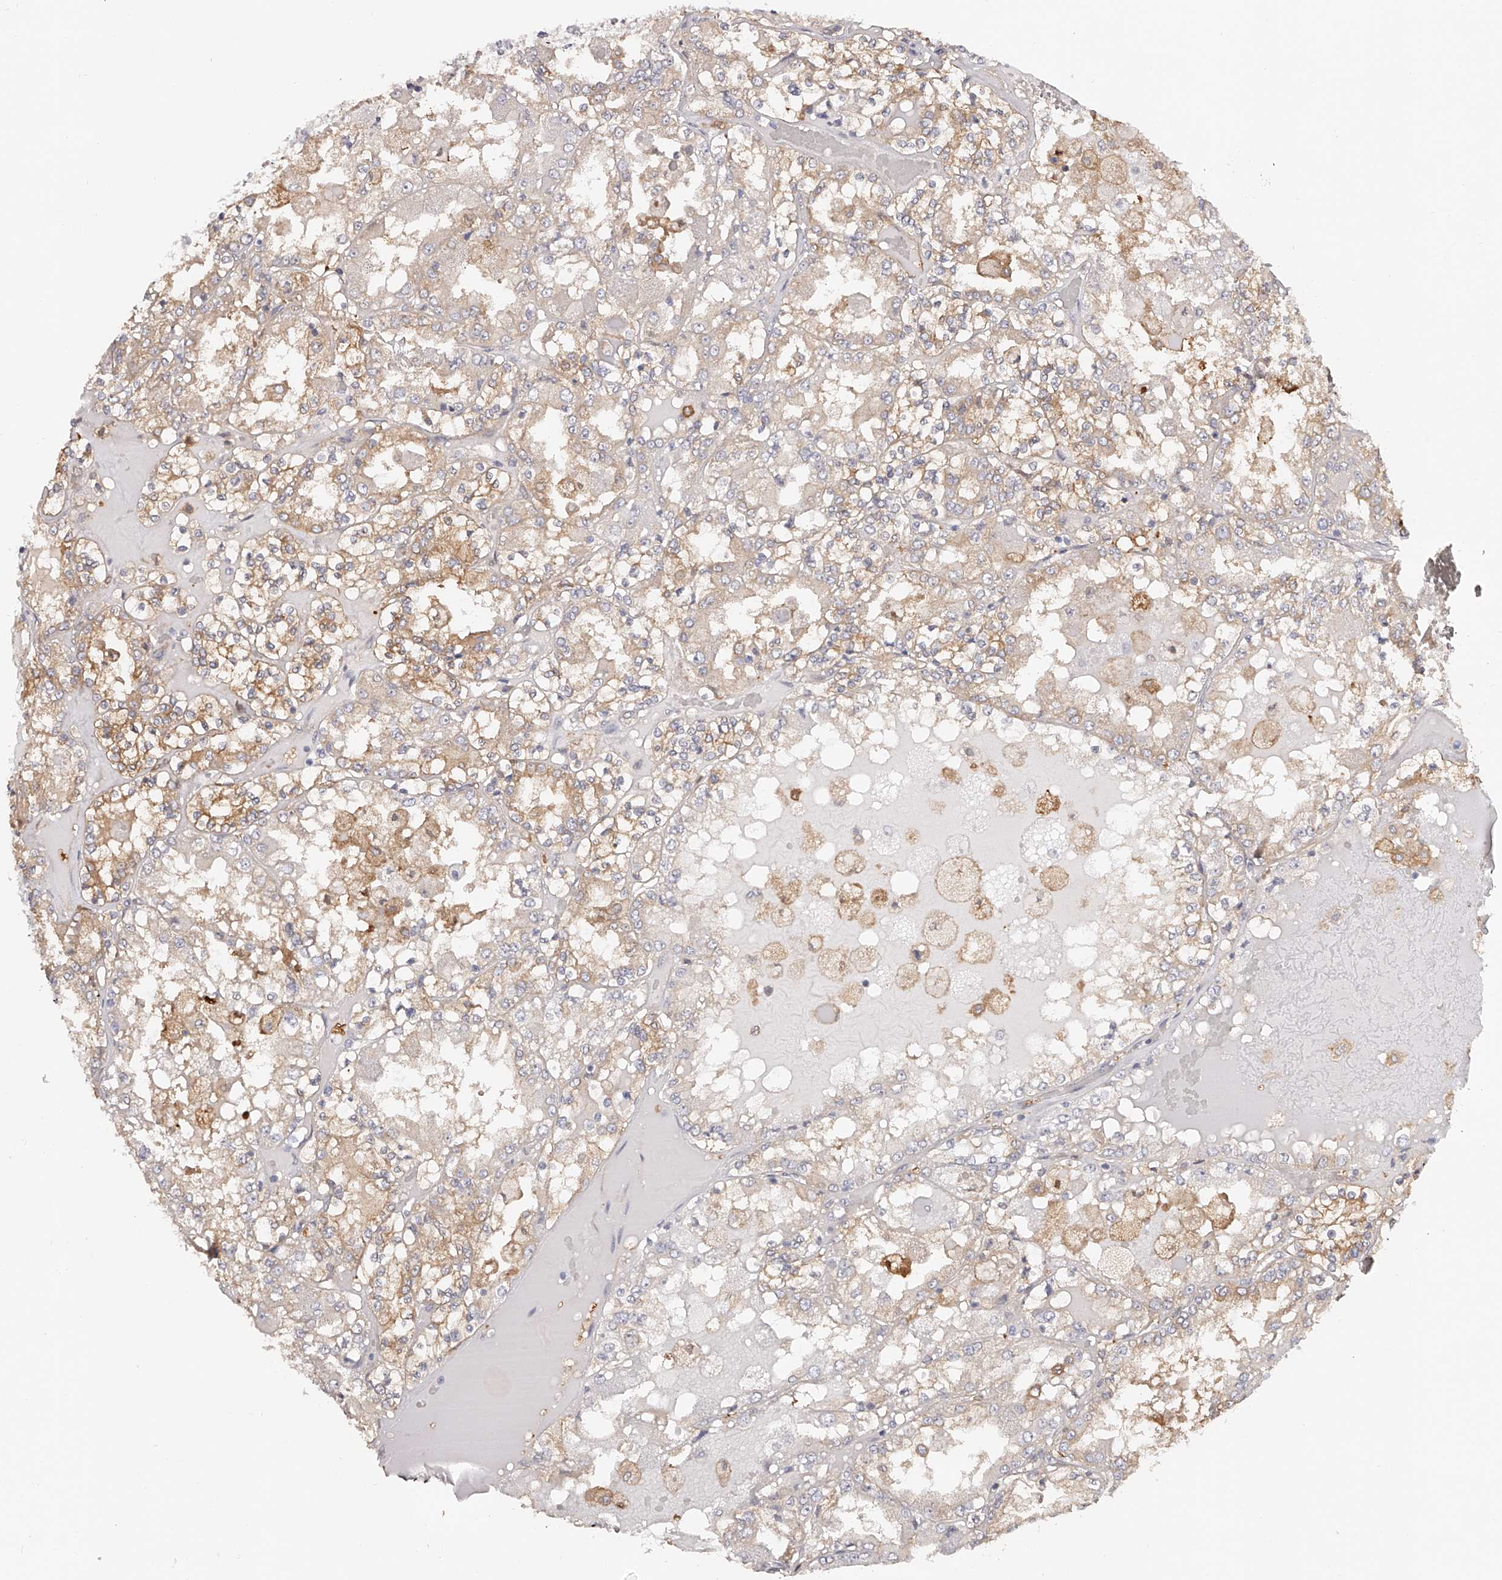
{"staining": {"intensity": "moderate", "quantity": "25%-75%", "location": "cytoplasmic/membranous"}, "tissue": "renal cancer", "cell_type": "Tumor cells", "image_type": "cancer", "snomed": [{"axis": "morphology", "description": "Adenocarcinoma, NOS"}, {"axis": "topography", "description": "Kidney"}], "caption": "Immunohistochemical staining of human adenocarcinoma (renal) demonstrates moderate cytoplasmic/membranous protein staining in approximately 25%-75% of tumor cells.", "gene": "LAP3", "patient": {"sex": "female", "age": 56}}